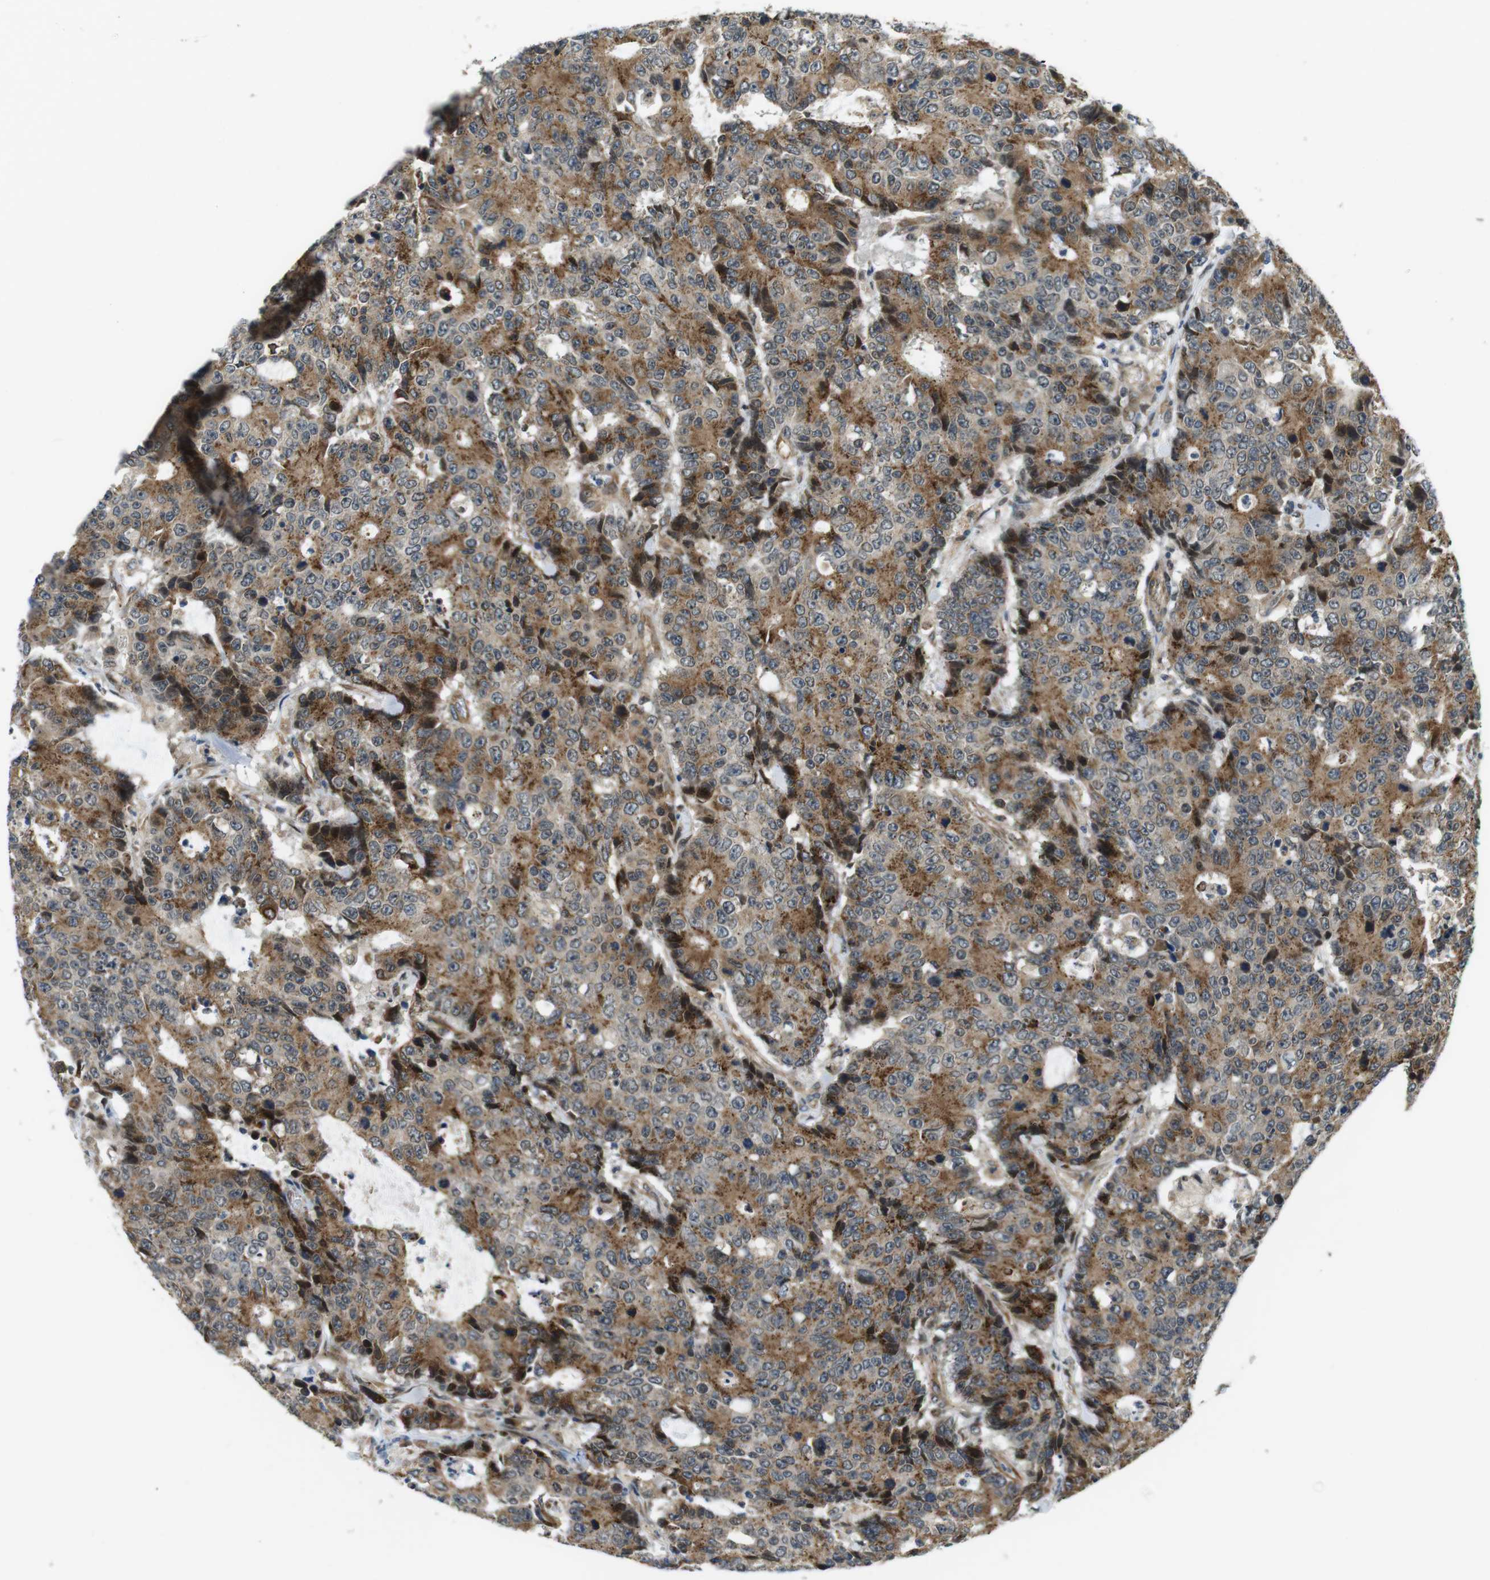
{"staining": {"intensity": "moderate", "quantity": ">75%", "location": "cytoplasmic/membranous"}, "tissue": "colorectal cancer", "cell_type": "Tumor cells", "image_type": "cancer", "snomed": [{"axis": "morphology", "description": "Adenocarcinoma, NOS"}, {"axis": "topography", "description": "Colon"}], "caption": "Colorectal adenocarcinoma stained with a brown dye displays moderate cytoplasmic/membranous positive positivity in approximately >75% of tumor cells.", "gene": "PALD1", "patient": {"sex": "female", "age": 86}}